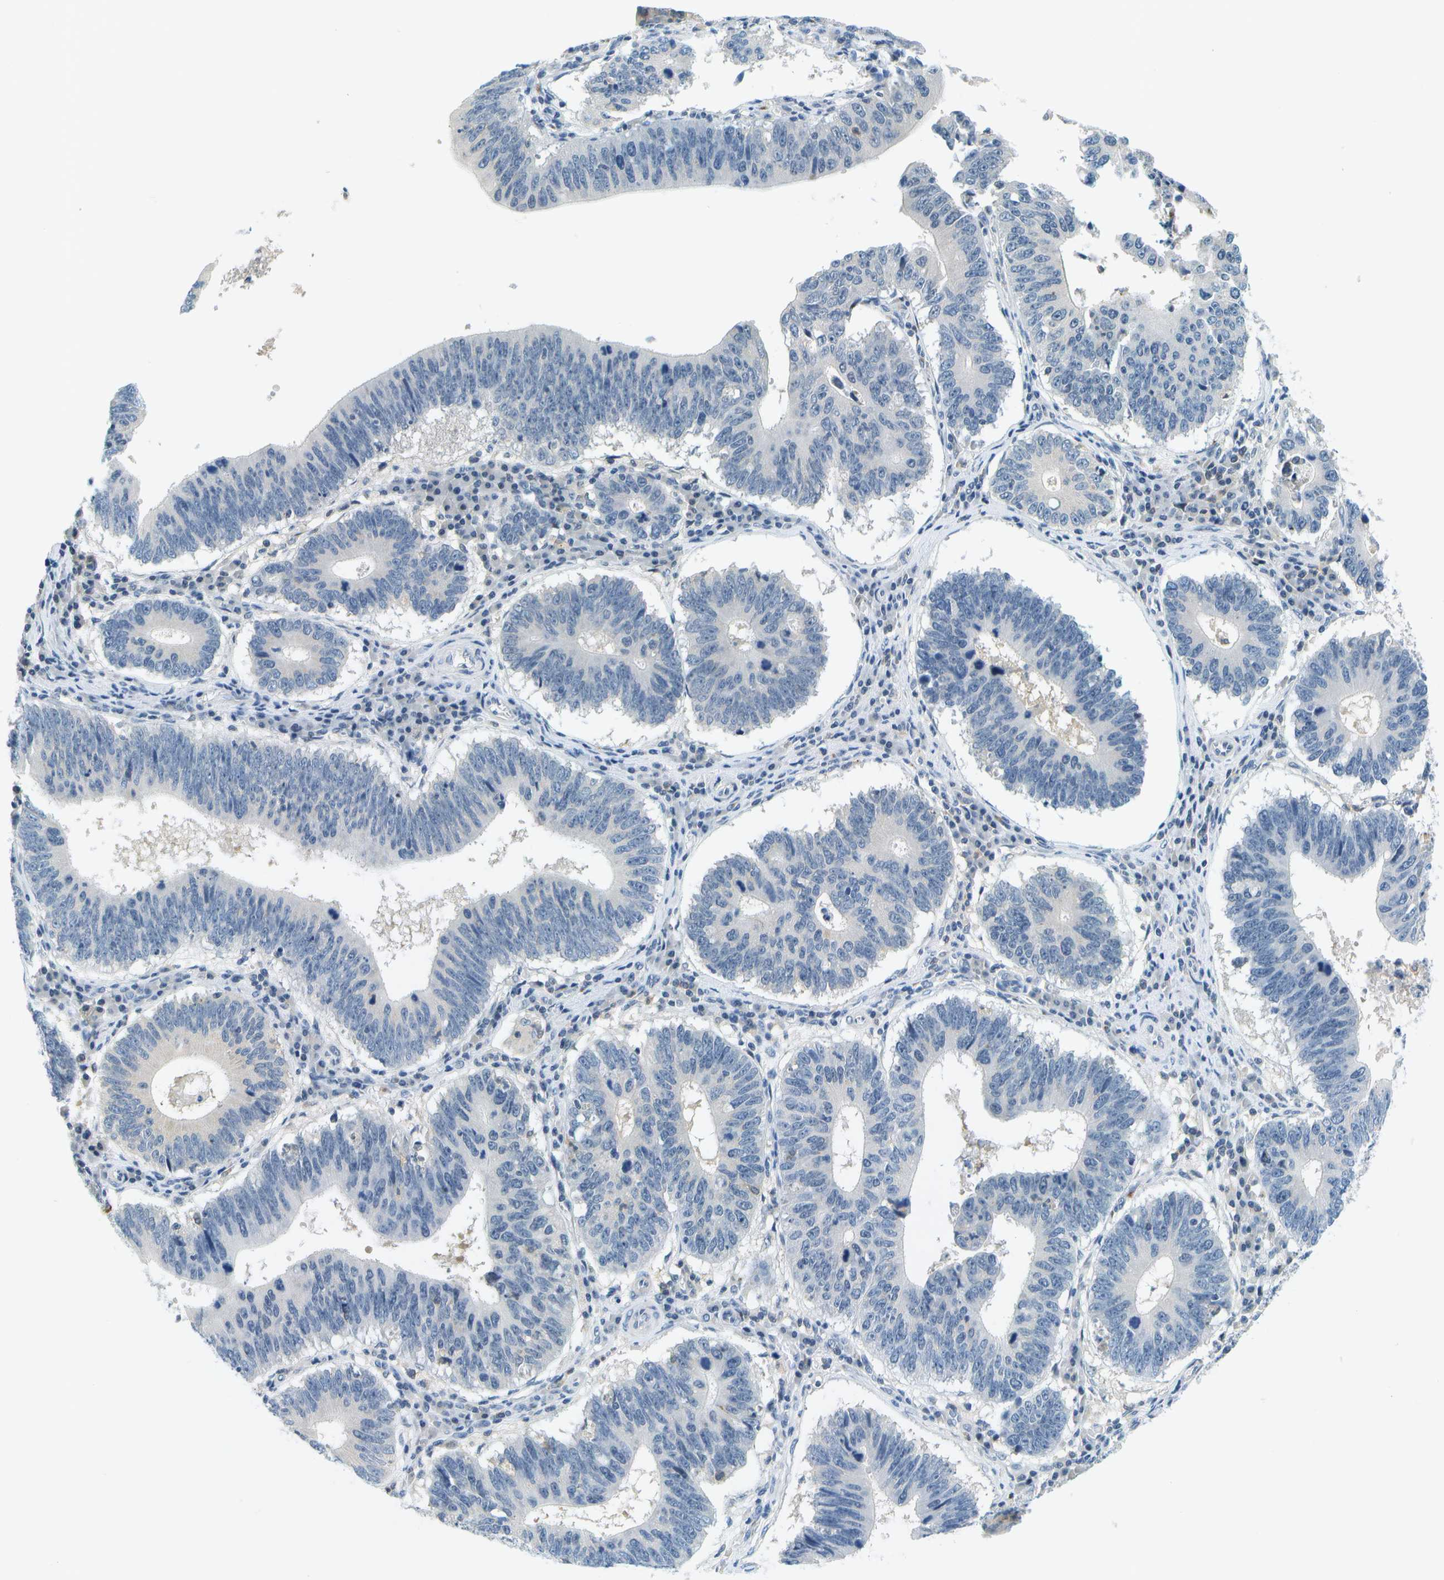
{"staining": {"intensity": "negative", "quantity": "none", "location": "none"}, "tissue": "stomach cancer", "cell_type": "Tumor cells", "image_type": "cancer", "snomed": [{"axis": "morphology", "description": "Adenocarcinoma, NOS"}, {"axis": "topography", "description": "Stomach"}], "caption": "Tumor cells are negative for protein expression in human stomach cancer (adenocarcinoma).", "gene": "RASGRP2", "patient": {"sex": "male", "age": 59}}